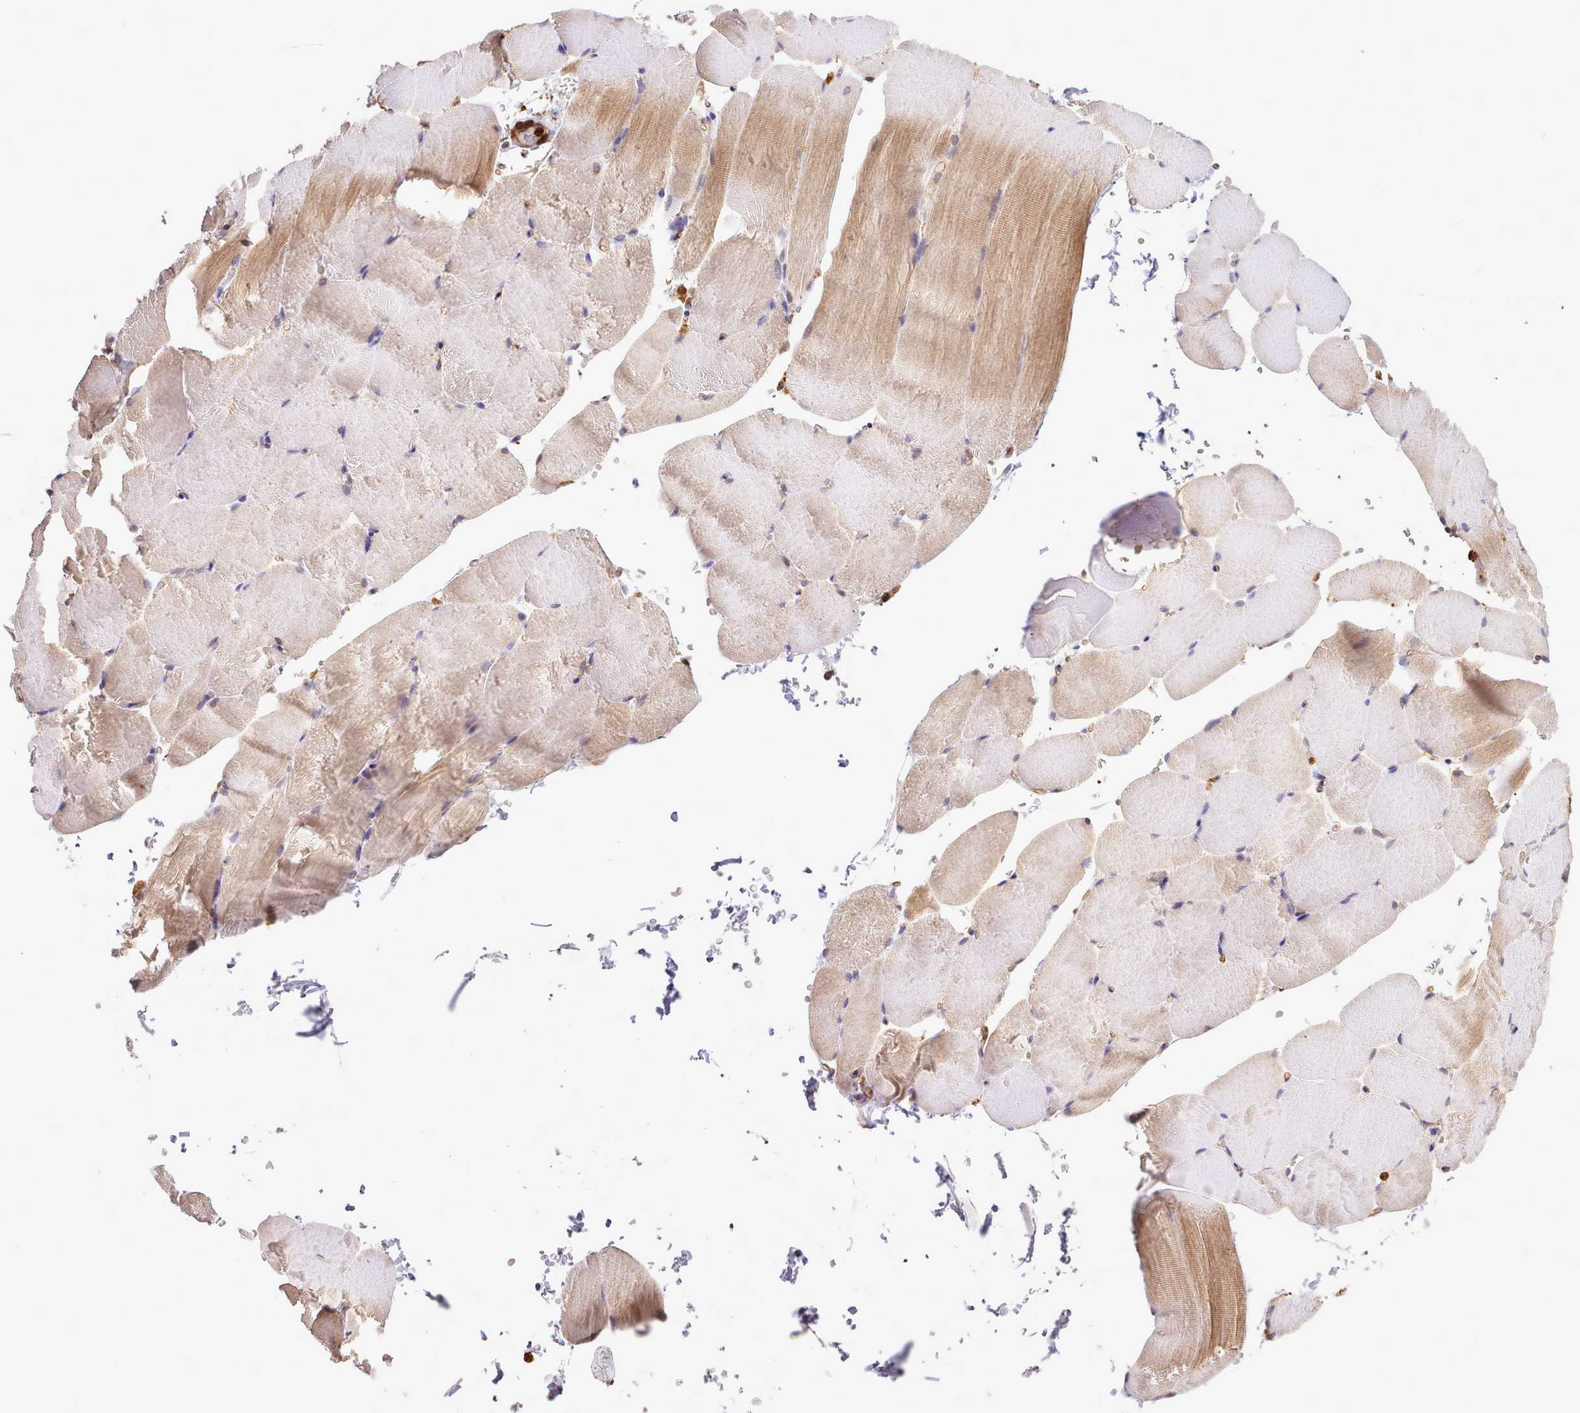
{"staining": {"intensity": "moderate", "quantity": "25%-75%", "location": "cytoplasmic/membranous"}, "tissue": "skeletal muscle", "cell_type": "Myocytes", "image_type": "normal", "snomed": [{"axis": "morphology", "description": "Normal tissue, NOS"}, {"axis": "topography", "description": "Skeletal muscle"}, {"axis": "topography", "description": "Parathyroid gland"}], "caption": "A high-resolution photomicrograph shows IHC staining of normal skeletal muscle, which displays moderate cytoplasmic/membranous staining in about 25%-75% of myocytes. The staining was performed using DAB (3,3'-diaminobenzidine) to visualize the protein expression in brown, while the nuclei were stained in blue with hematoxylin (Magnification: 20x).", "gene": "CAPZA1", "patient": {"sex": "female", "age": 37}}